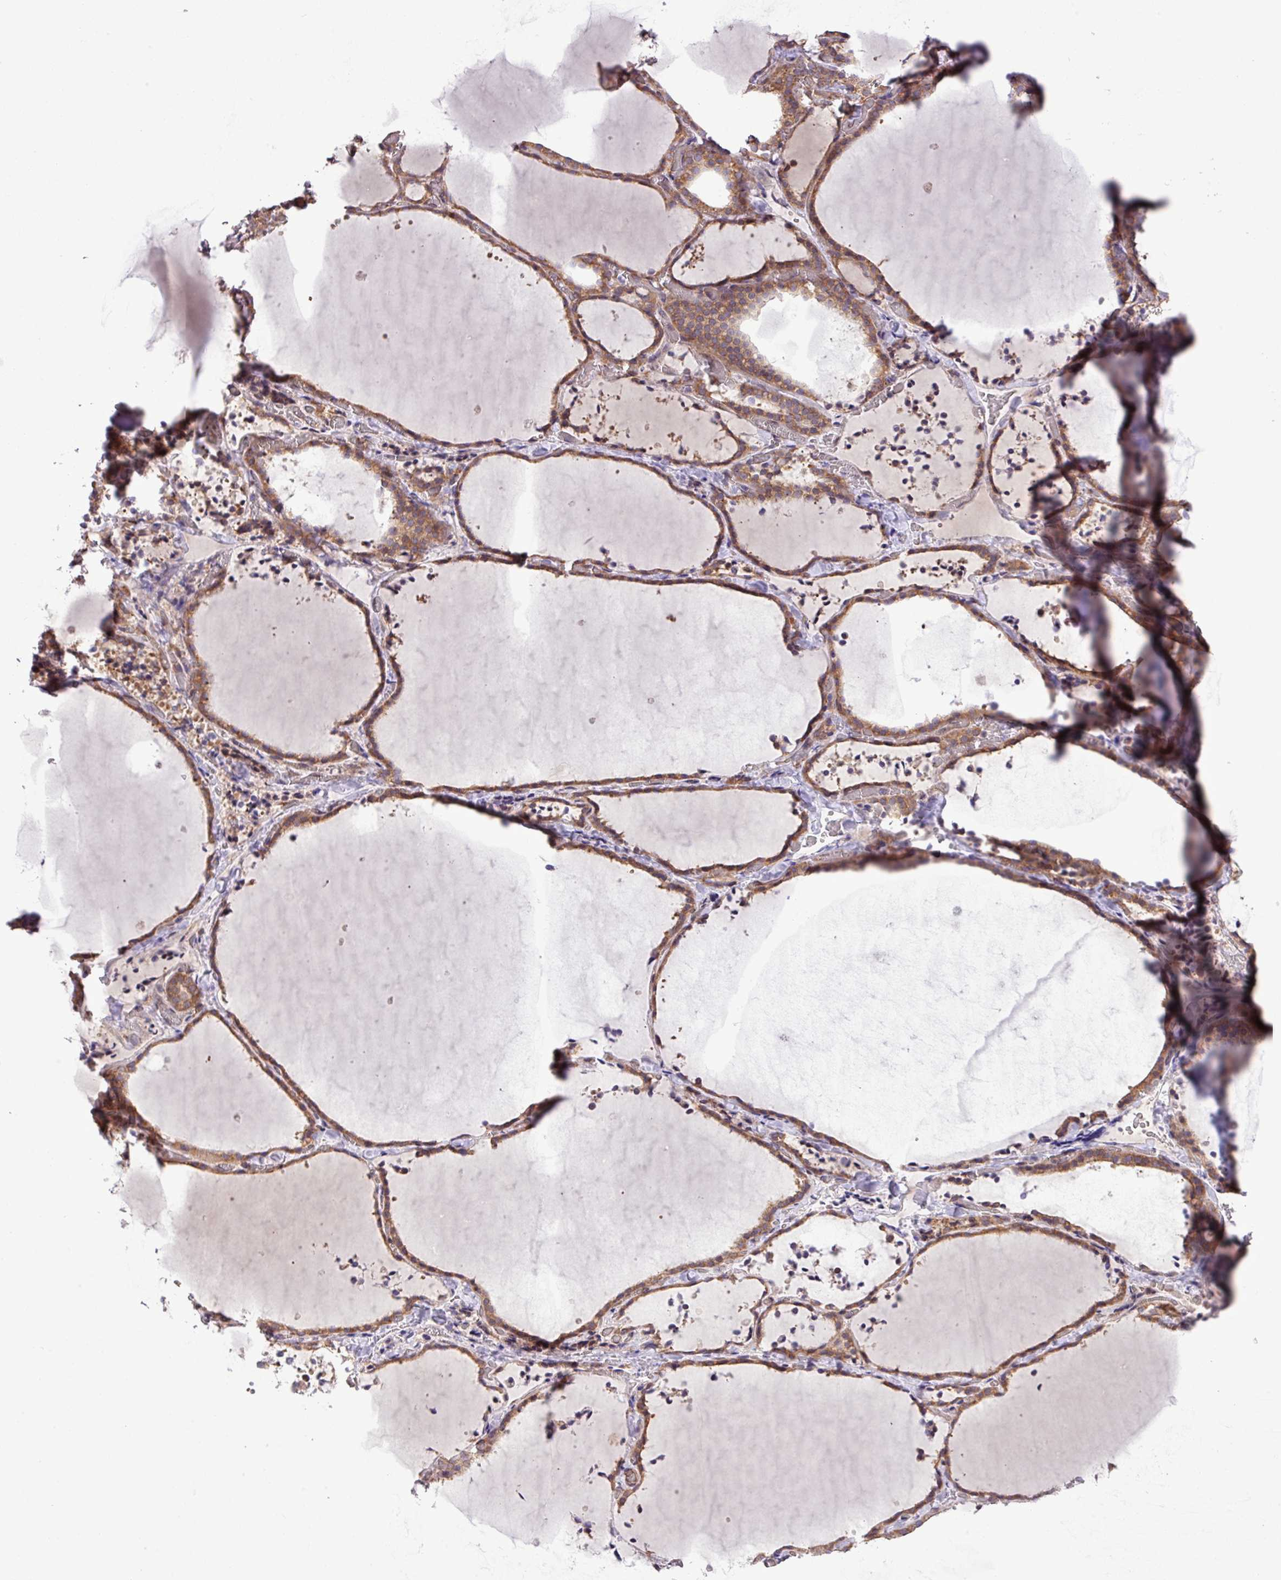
{"staining": {"intensity": "moderate", "quantity": ">75%", "location": "cytoplasmic/membranous"}, "tissue": "thyroid gland", "cell_type": "Glandular cells", "image_type": "normal", "snomed": [{"axis": "morphology", "description": "Normal tissue, NOS"}, {"axis": "topography", "description": "Thyroid gland"}], "caption": "DAB immunohistochemical staining of benign human thyroid gland demonstrates moderate cytoplasmic/membranous protein expression in about >75% of glandular cells.", "gene": "FAM222B", "patient": {"sex": "female", "age": 22}}